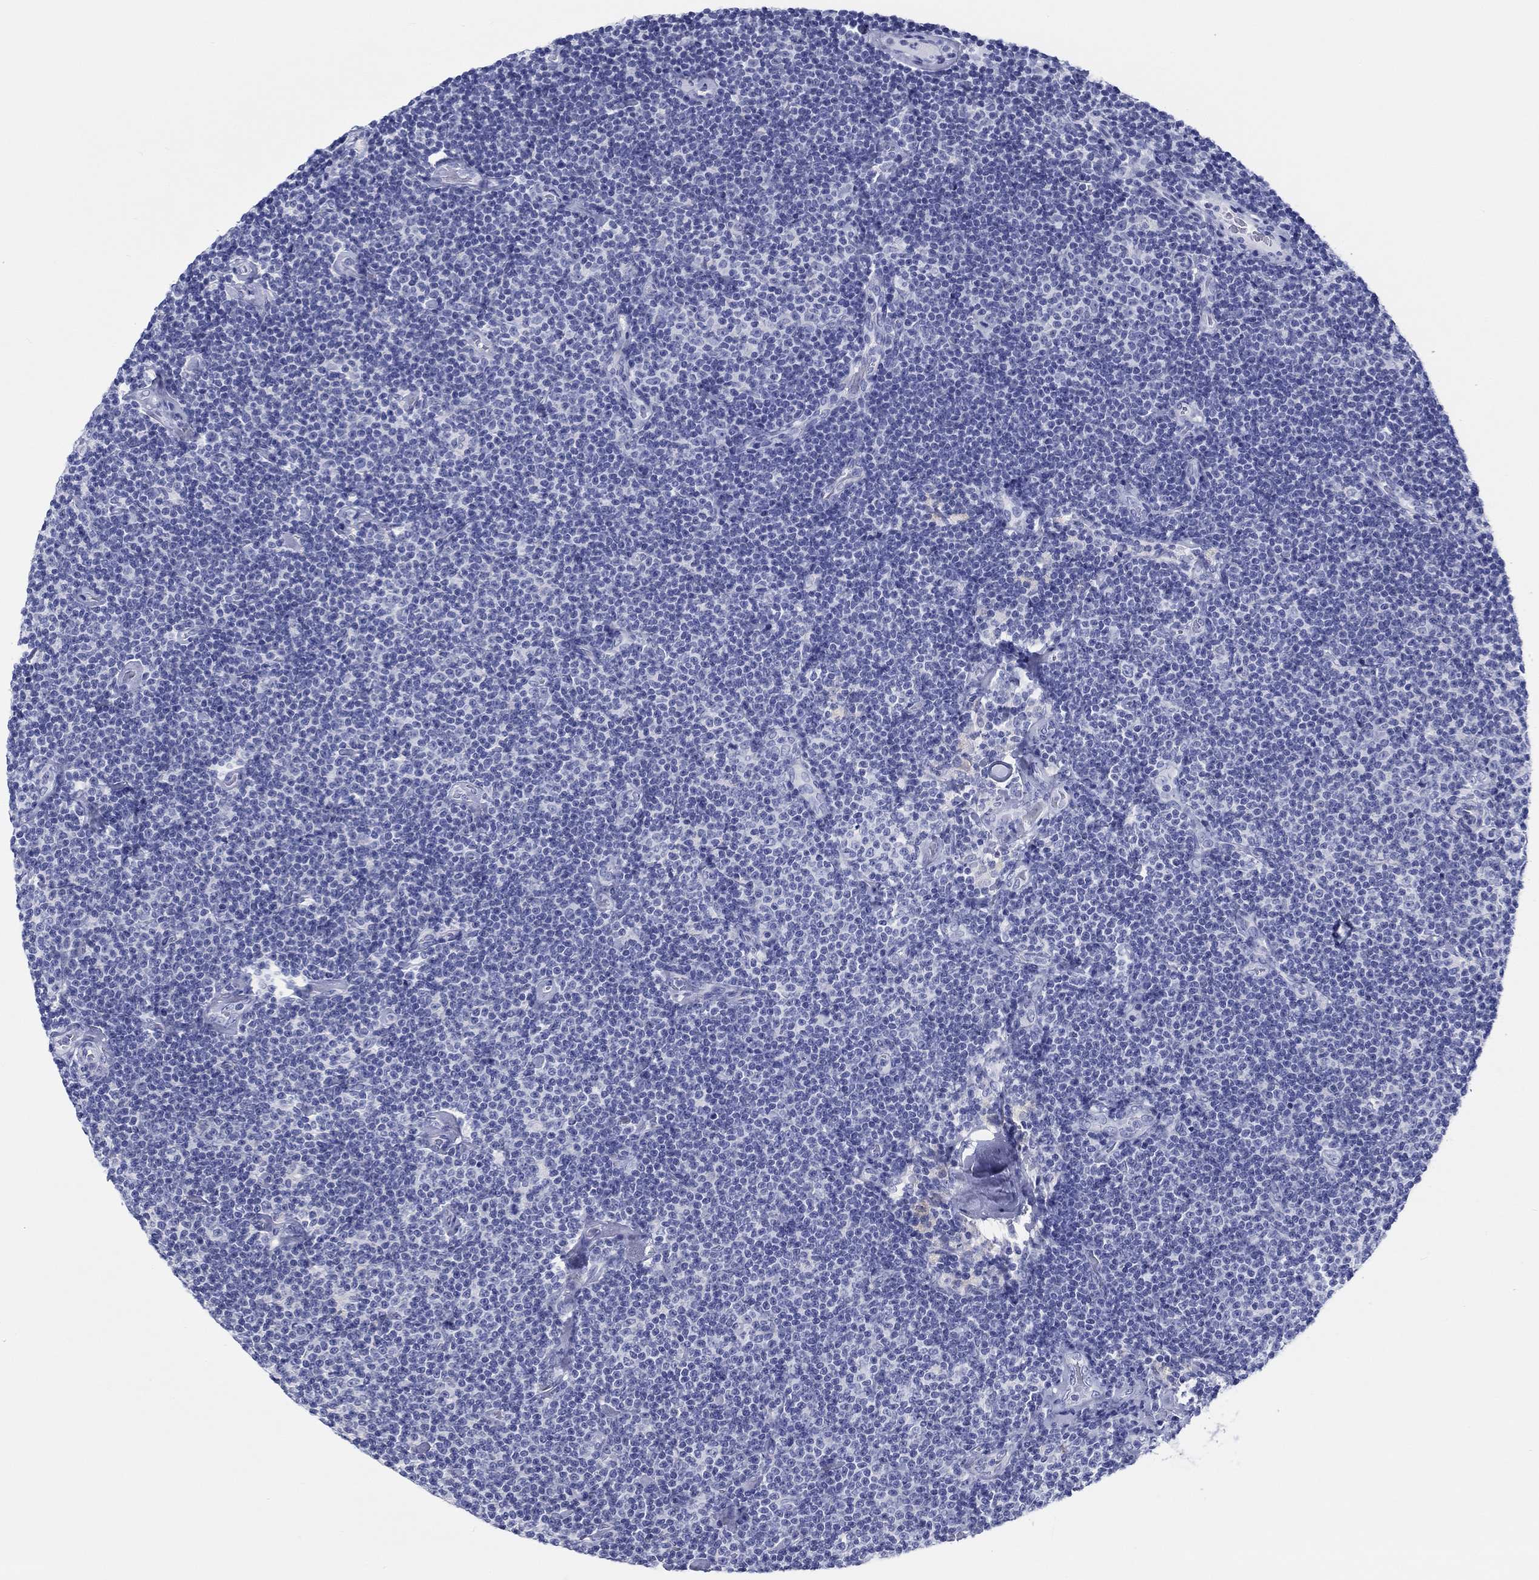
{"staining": {"intensity": "negative", "quantity": "none", "location": "none"}, "tissue": "lymphoma", "cell_type": "Tumor cells", "image_type": "cancer", "snomed": [{"axis": "morphology", "description": "Malignant lymphoma, non-Hodgkin's type, Low grade"}, {"axis": "topography", "description": "Lymph node"}], "caption": "Immunohistochemistry (IHC) photomicrograph of human malignant lymphoma, non-Hodgkin's type (low-grade) stained for a protein (brown), which displays no expression in tumor cells.", "gene": "H1-1", "patient": {"sex": "male", "age": 81}}